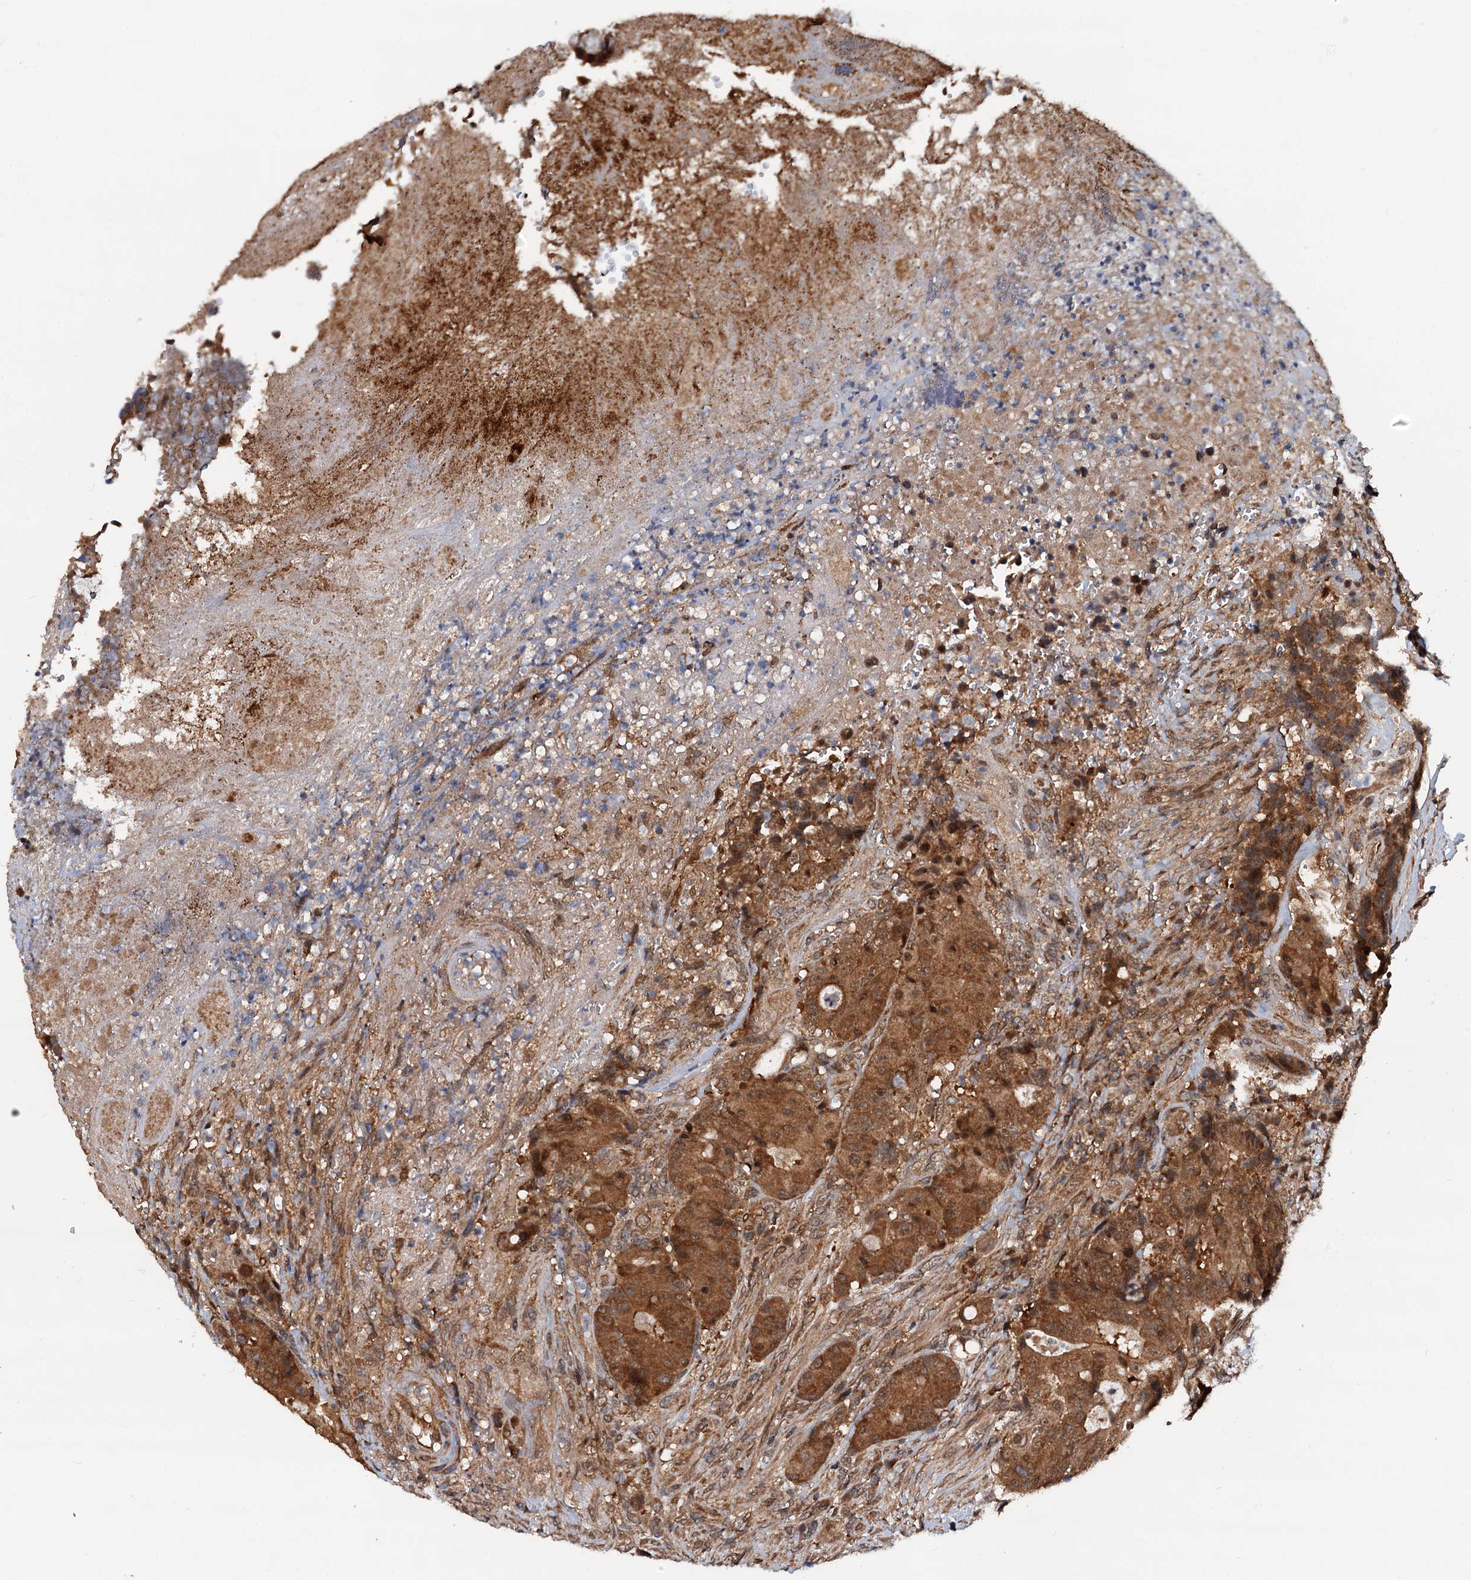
{"staining": {"intensity": "moderate", "quantity": ">75%", "location": "cytoplasmic/membranous"}, "tissue": "colorectal cancer", "cell_type": "Tumor cells", "image_type": "cancer", "snomed": [{"axis": "morphology", "description": "Adenocarcinoma, NOS"}, {"axis": "topography", "description": "Rectum"}], "caption": "Protein expression analysis of colorectal cancer reveals moderate cytoplasmic/membranous expression in about >75% of tumor cells. The staining is performed using DAB brown chromogen to label protein expression. The nuclei are counter-stained blue using hematoxylin.", "gene": "AAGAB", "patient": {"sex": "male", "age": 69}}